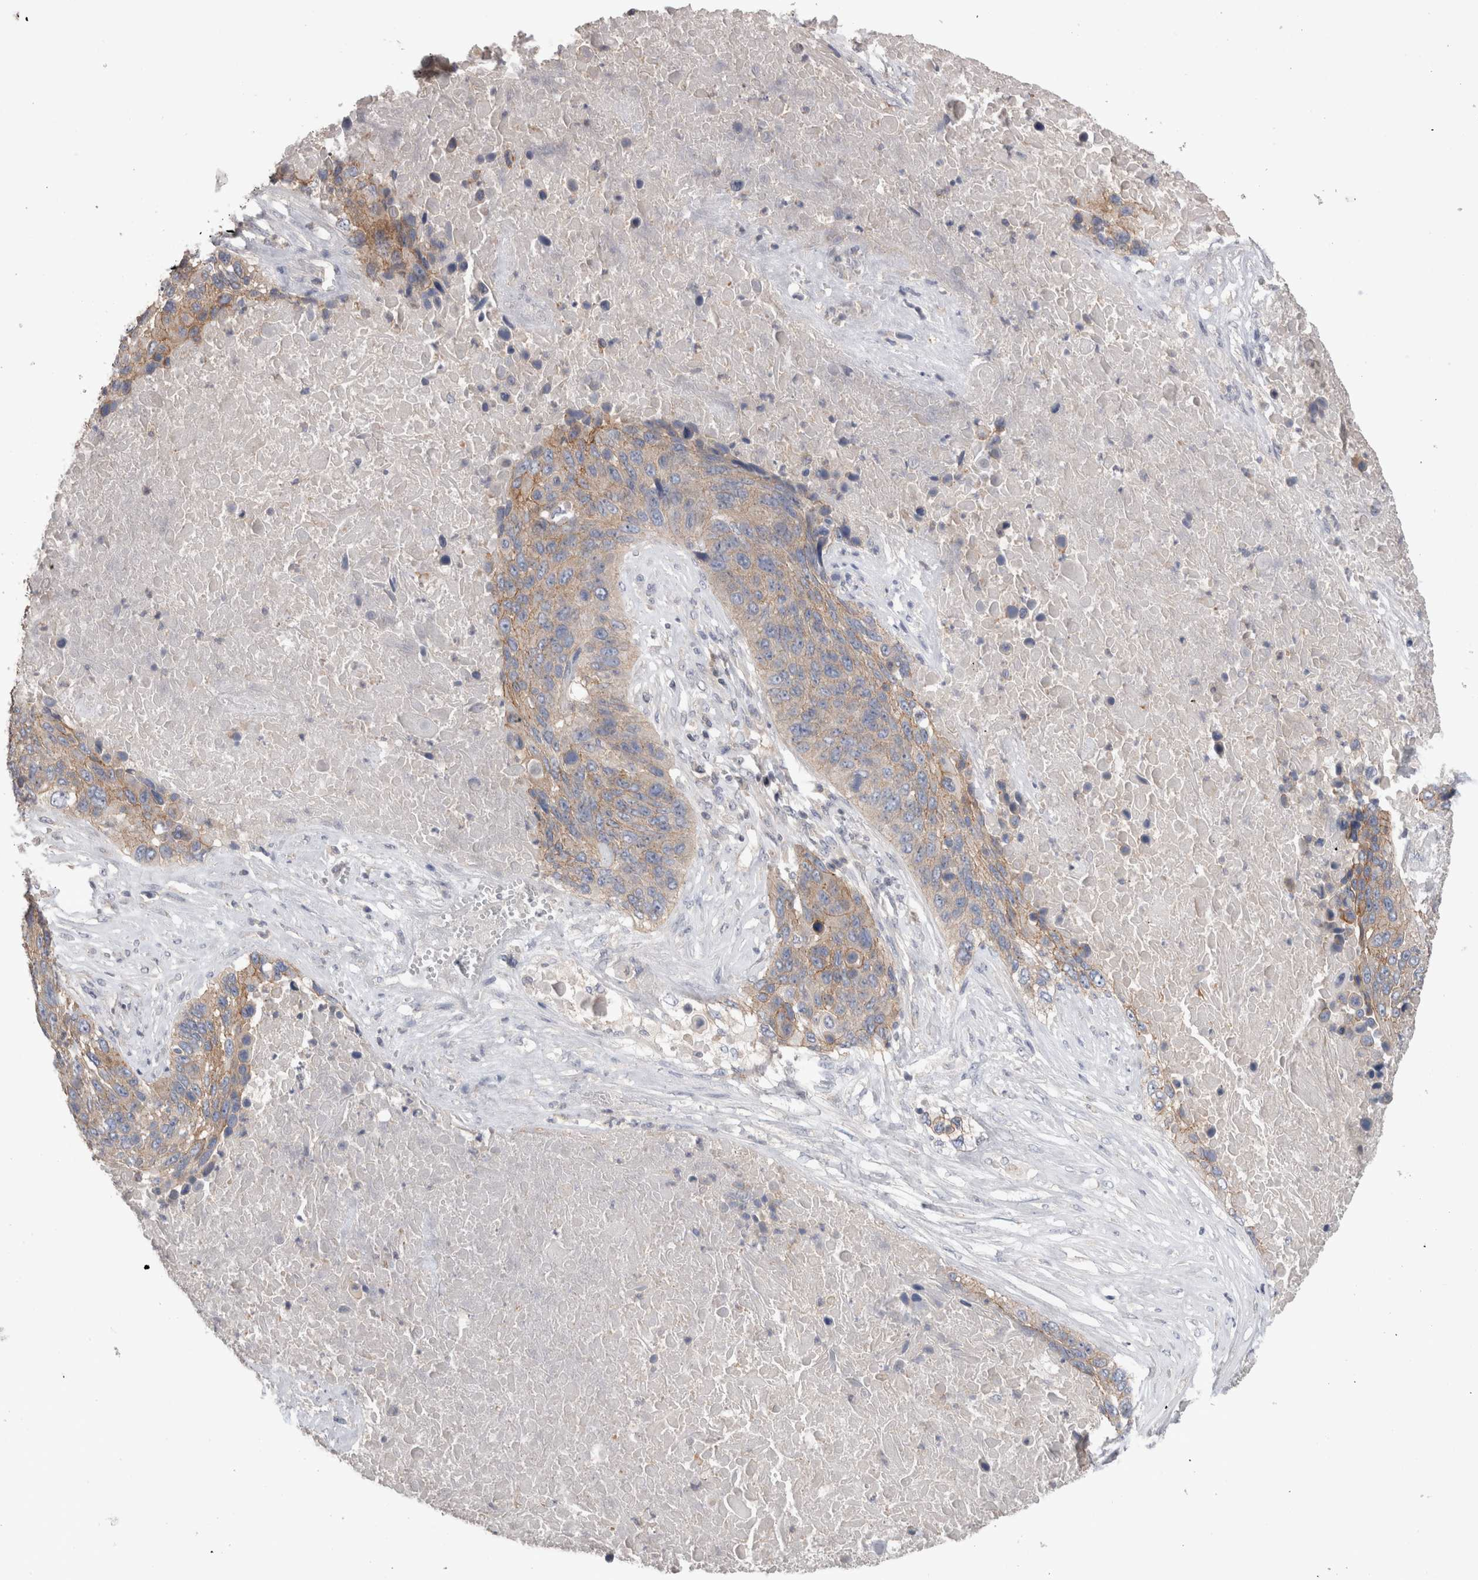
{"staining": {"intensity": "weak", "quantity": "25%-75%", "location": "cytoplasmic/membranous"}, "tissue": "lung cancer", "cell_type": "Tumor cells", "image_type": "cancer", "snomed": [{"axis": "morphology", "description": "Squamous cell carcinoma, NOS"}, {"axis": "topography", "description": "Lung"}], "caption": "An image showing weak cytoplasmic/membranous staining in approximately 25%-75% of tumor cells in squamous cell carcinoma (lung), as visualized by brown immunohistochemical staining.", "gene": "OTOR", "patient": {"sex": "male", "age": 66}}